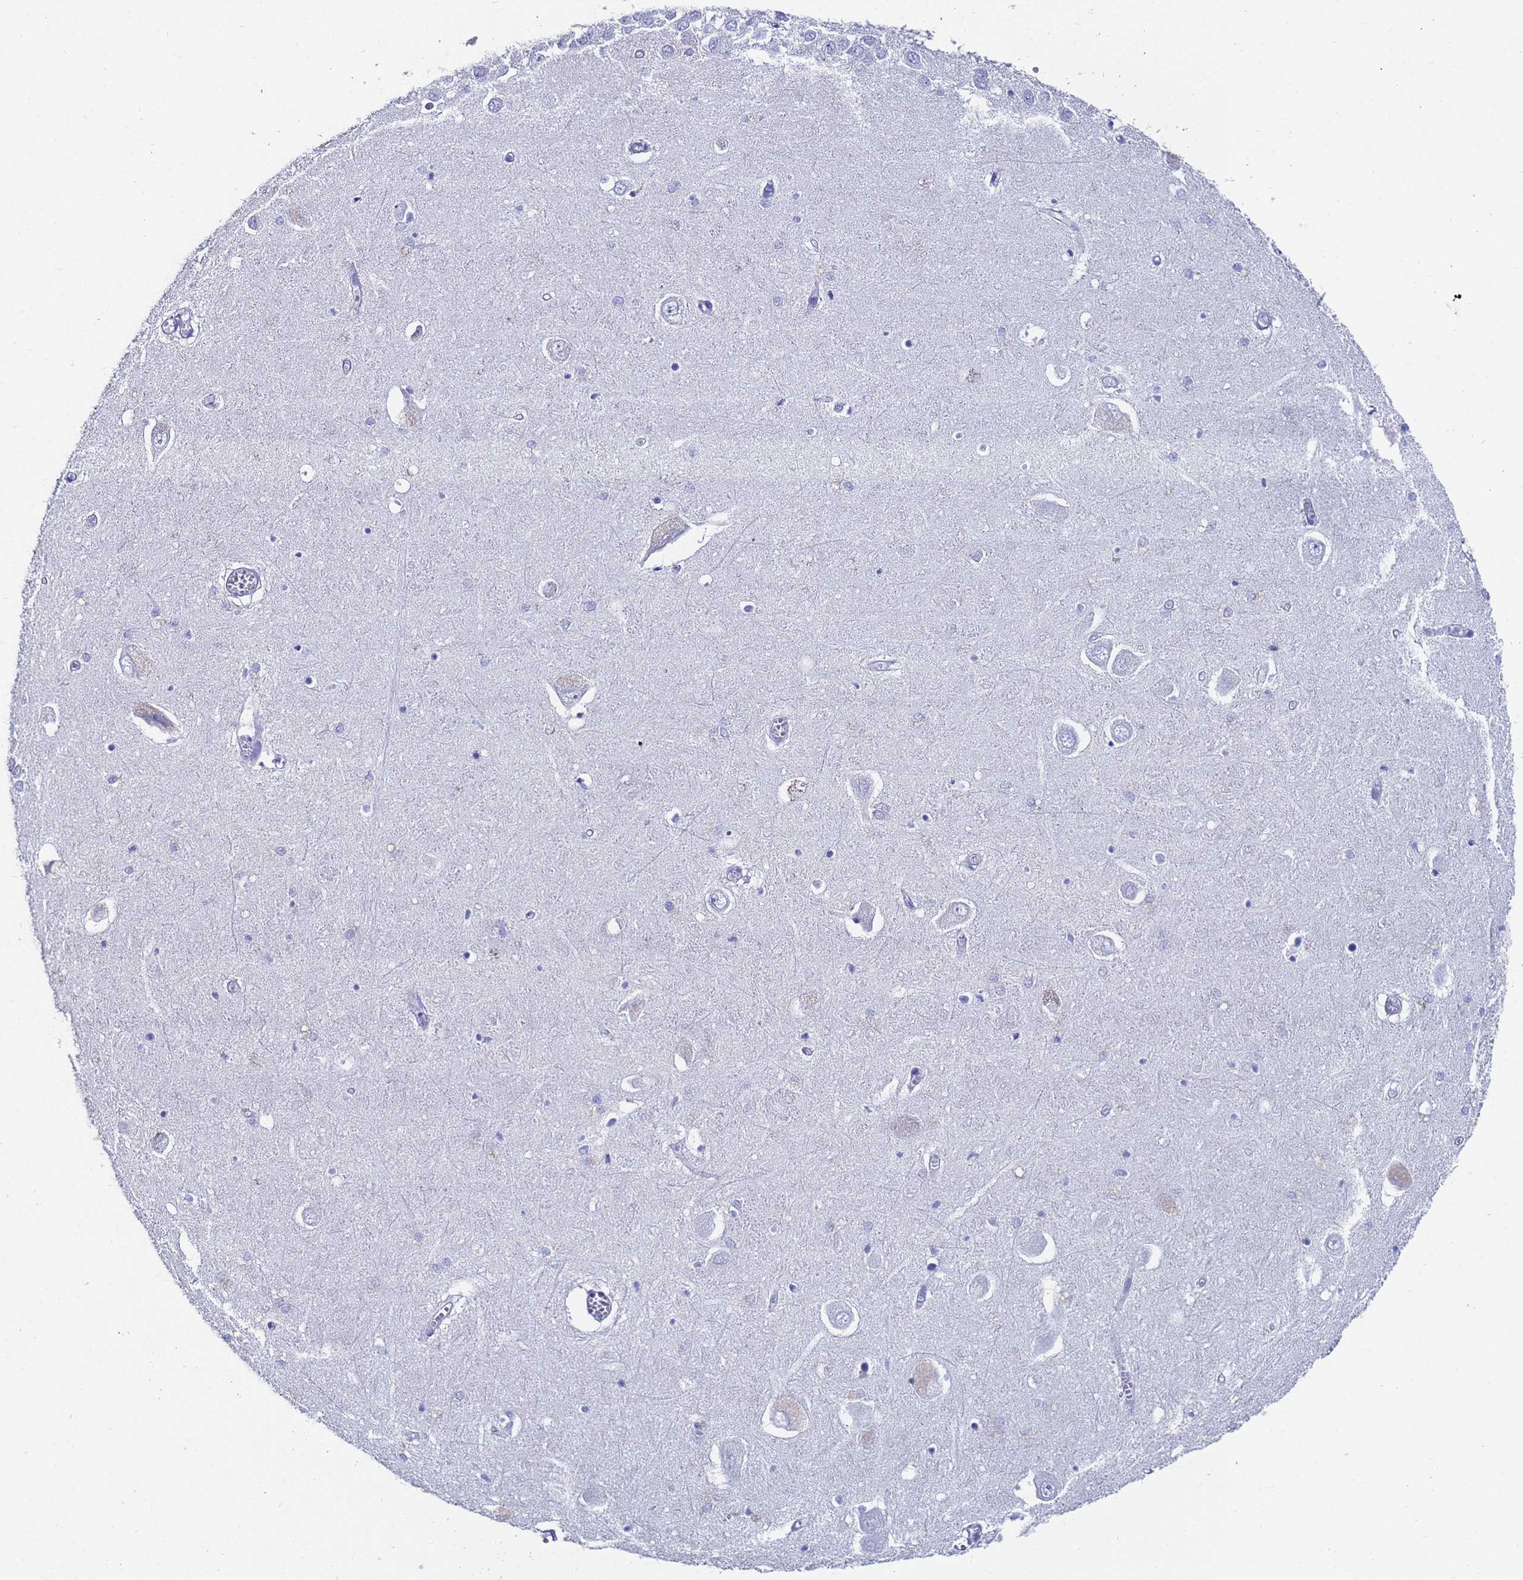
{"staining": {"intensity": "negative", "quantity": "none", "location": "none"}, "tissue": "hippocampus", "cell_type": "Glial cells", "image_type": "normal", "snomed": [{"axis": "morphology", "description": "Normal tissue, NOS"}, {"axis": "topography", "description": "Hippocampus"}], "caption": "Glial cells show no significant protein positivity in benign hippocampus. (IHC, brightfield microscopy, high magnification).", "gene": "ADIPOQ", "patient": {"sex": "male", "age": 70}}